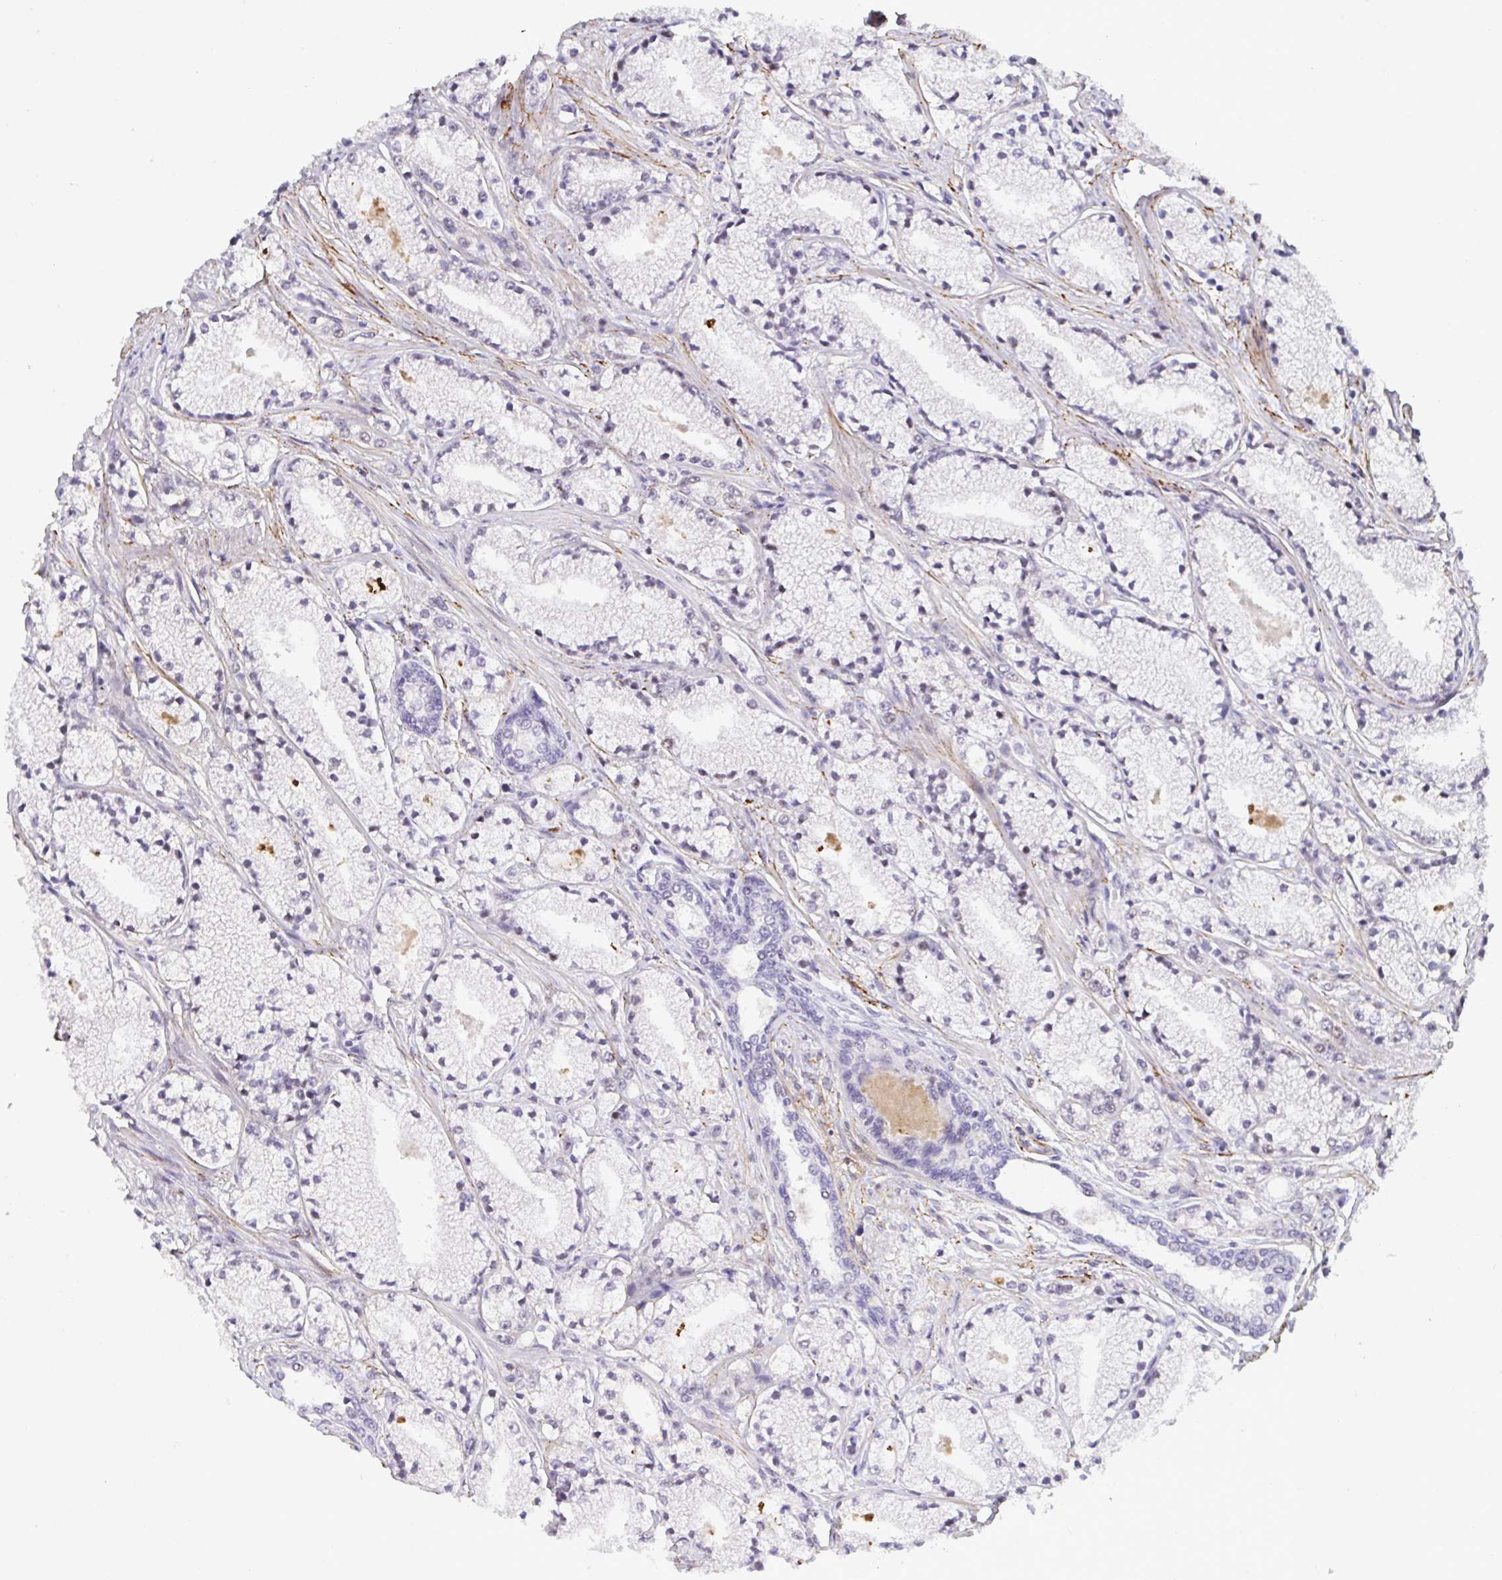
{"staining": {"intensity": "negative", "quantity": "none", "location": "none"}, "tissue": "prostate cancer", "cell_type": "Tumor cells", "image_type": "cancer", "snomed": [{"axis": "morphology", "description": "Adenocarcinoma, High grade"}, {"axis": "topography", "description": "Prostate"}], "caption": "The IHC image has no significant positivity in tumor cells of prostate high-grade adenocarcinoma tissue.", "gene": "TNMD", "patient": {"sex": "male", "age": 63}}